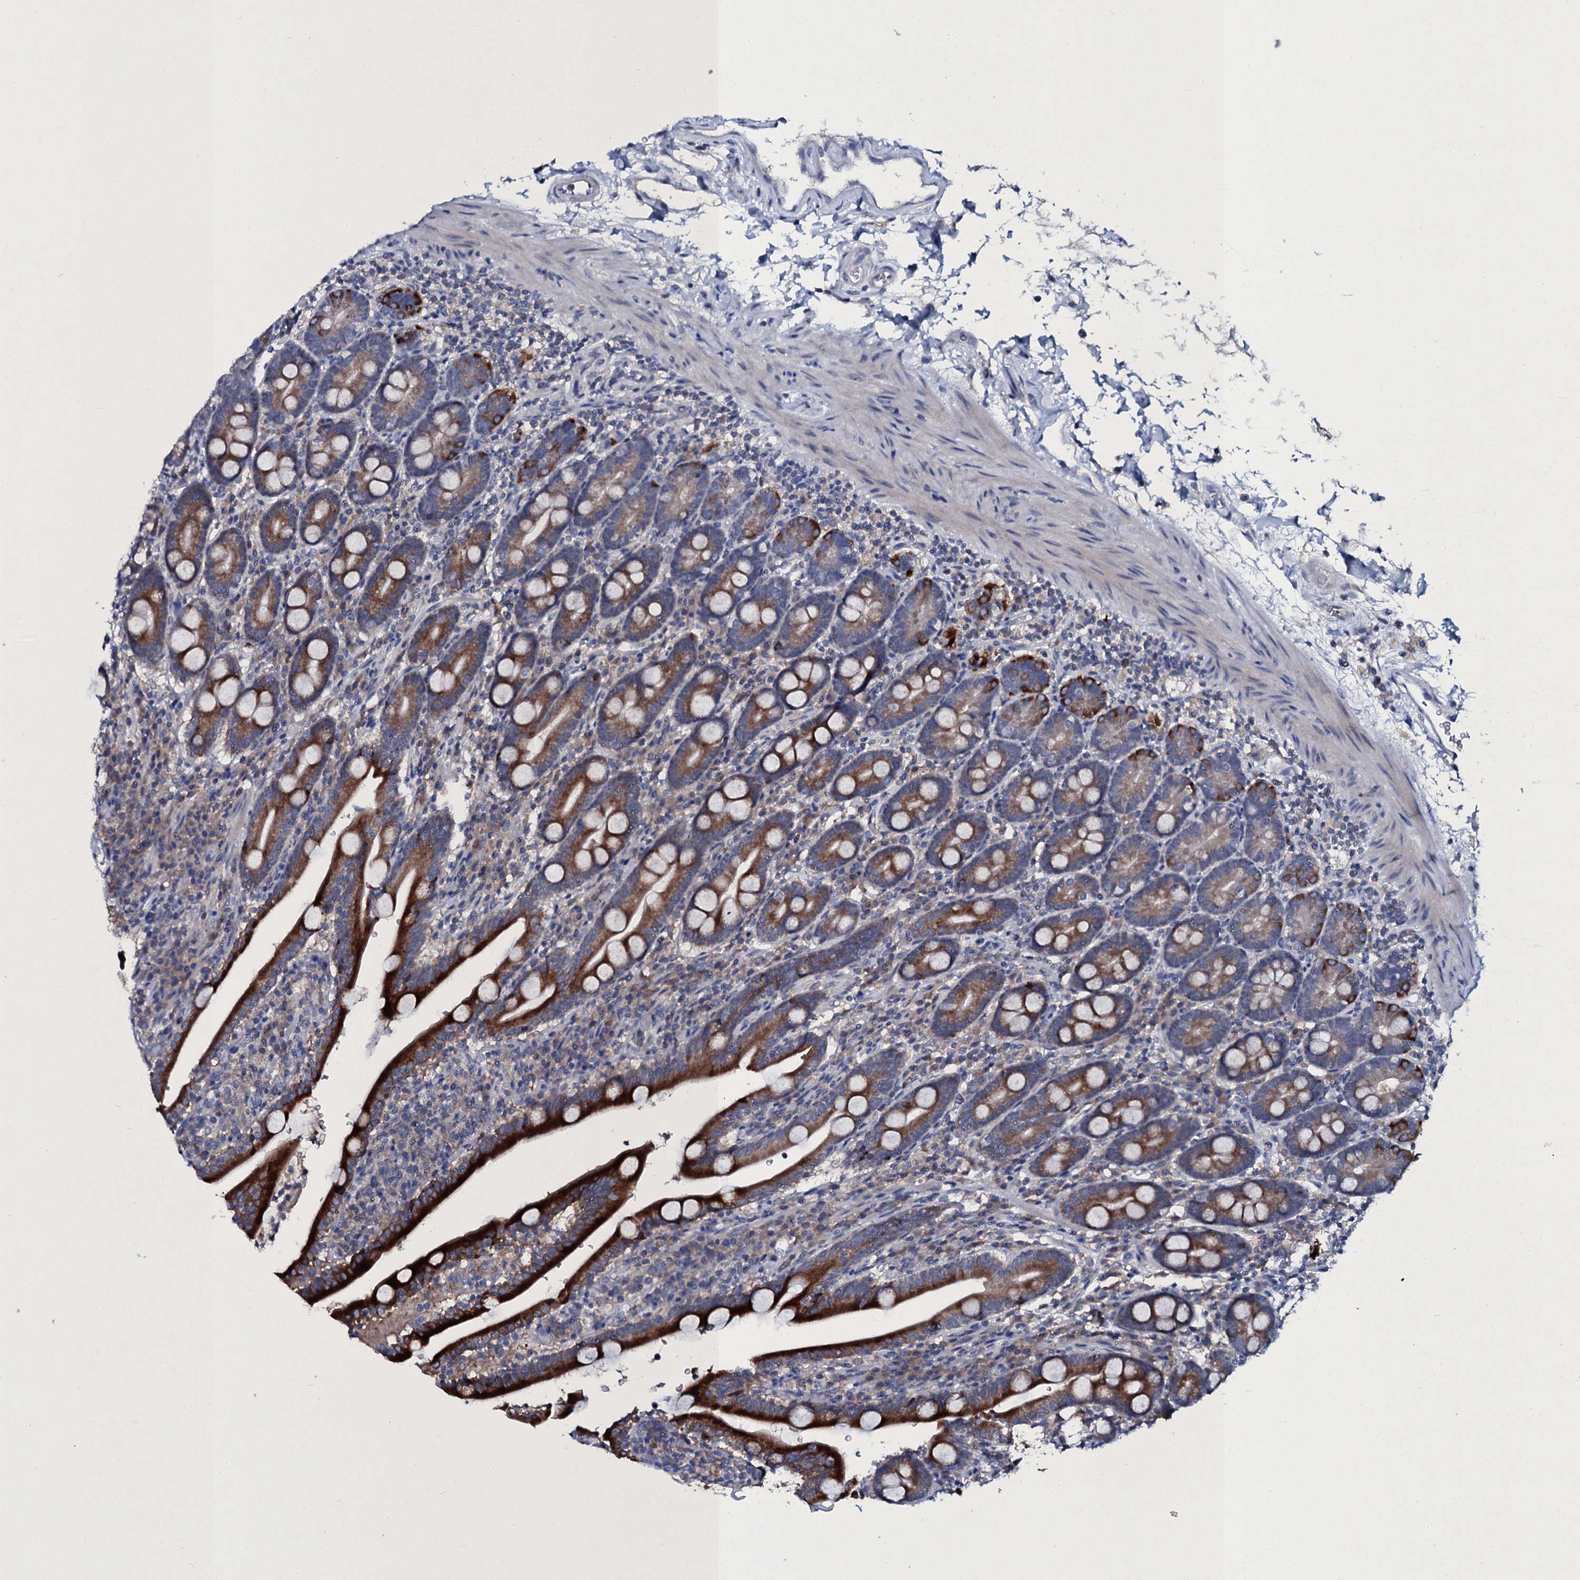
{"staining": {"intensity": "strong", "quantity": "25%-75%", "location": "cytoplasmic/membranous"}, "tissue": "duodenum", "cell_type": "Glandular cells", "image_type": "normal", "snomed": [{"axis": "morphology", "description": "Normal tissue, NOS"}, {"axis": "topography", "description": "Duodenum"}], "caption": "Glandular cells show high levels of strong cytoplasmic/membranous staining in approximately 25%-75% of cells in normal human duodenum.", "gene": "TPGS2", "patient": {"sex": "male", "age": 35}}